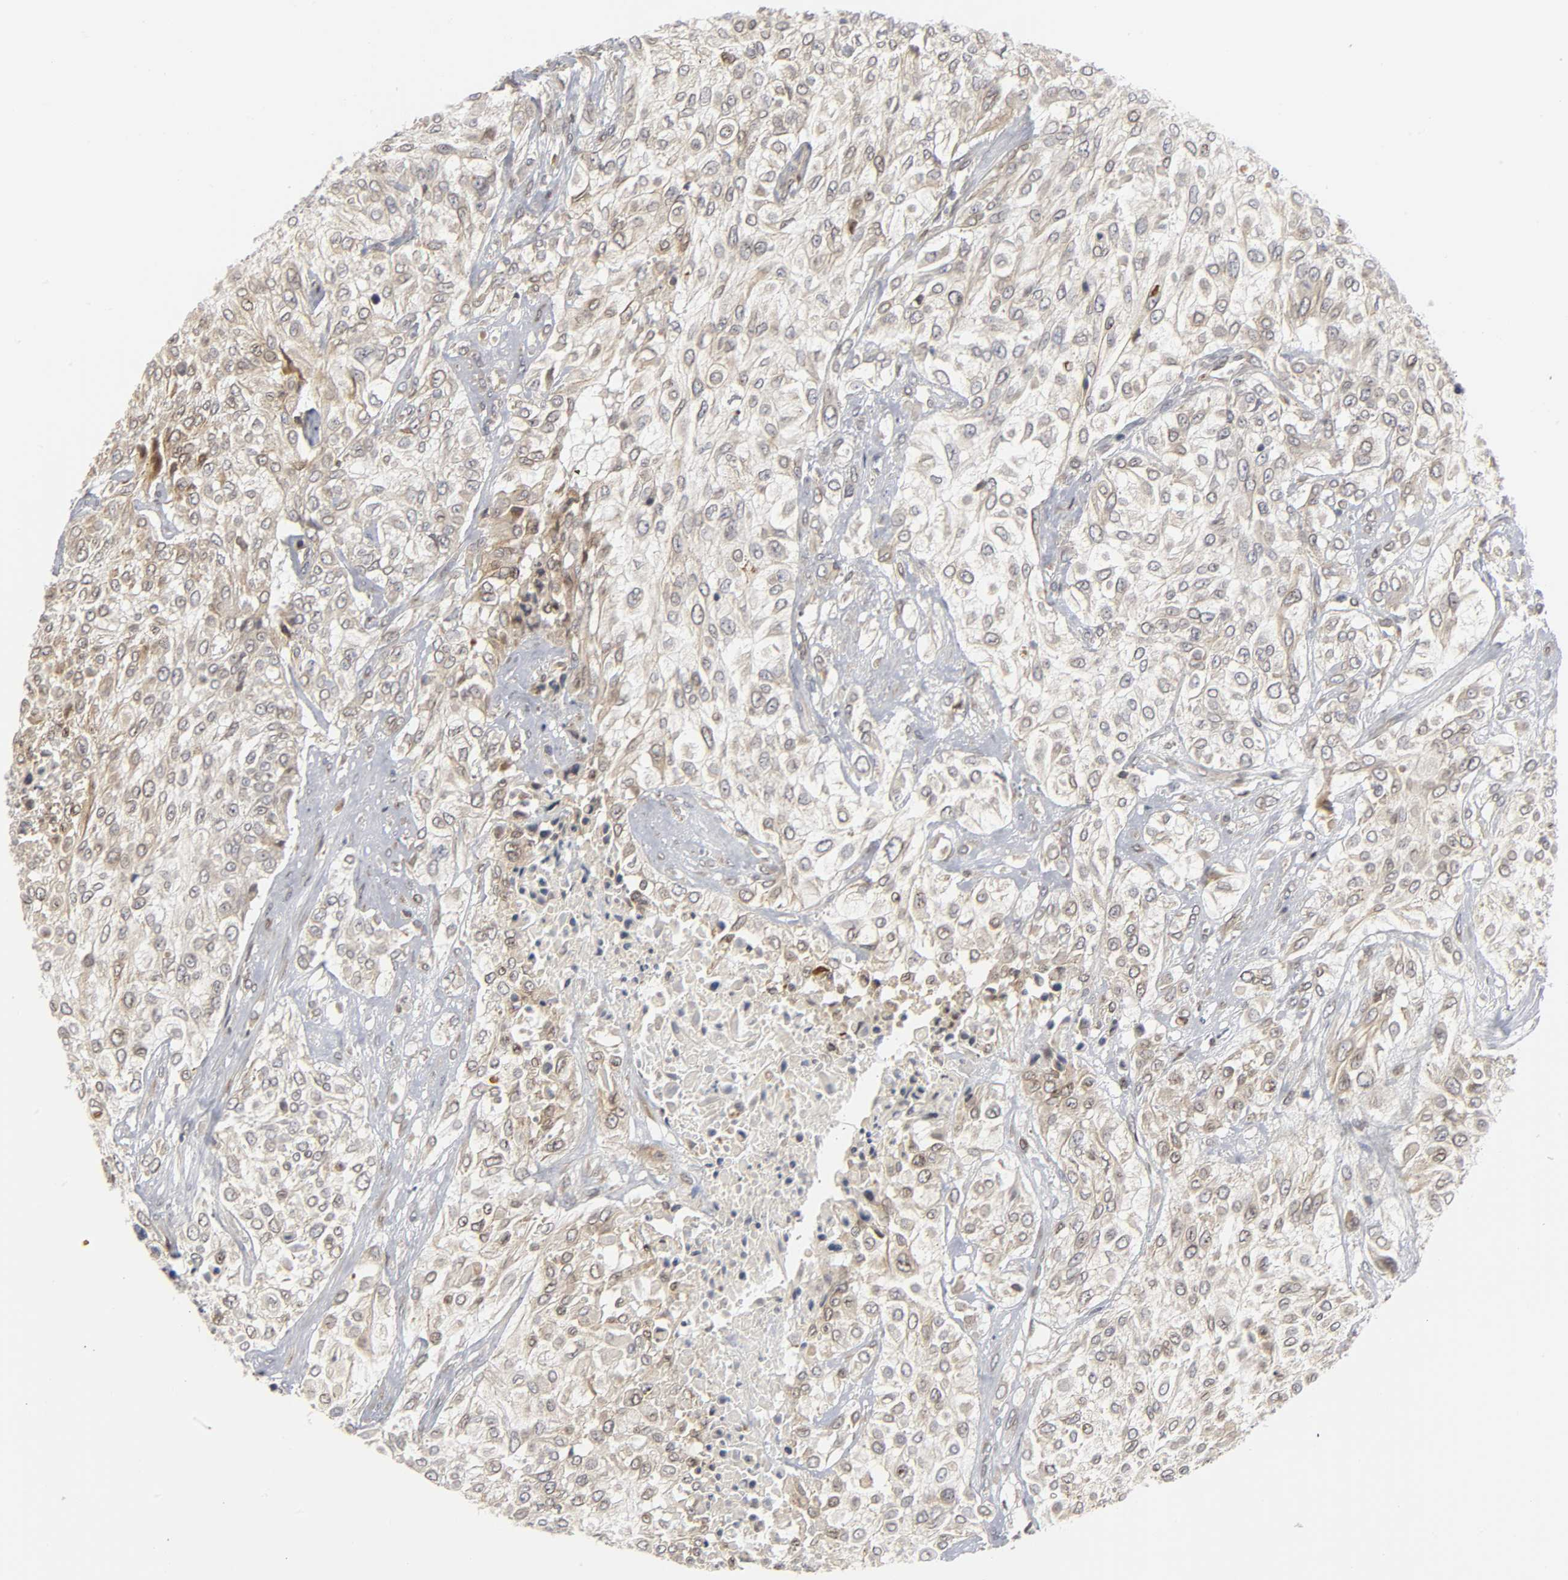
{"staining": {"intensity": "weak", "quantity": "25%-75%", "location": "cytoplasmic/membranous"}, "tissue": "urothelial cancer", "cell_type": "Tumor cells", "image_type": "cancer", "snomed": [{"axis": "morphology", "description": "Urothelial carcinoma, High grade"}, {"axis": "topography", "description": "Urinary bladder"}], "caption": "A histopathology image of human urothelial cancer stained for a protein displays weak cytoplasmic/membranous brown staining in tumor cells.", "gene": "ASB6", "patient": {"sex": "male", "age": 57}}